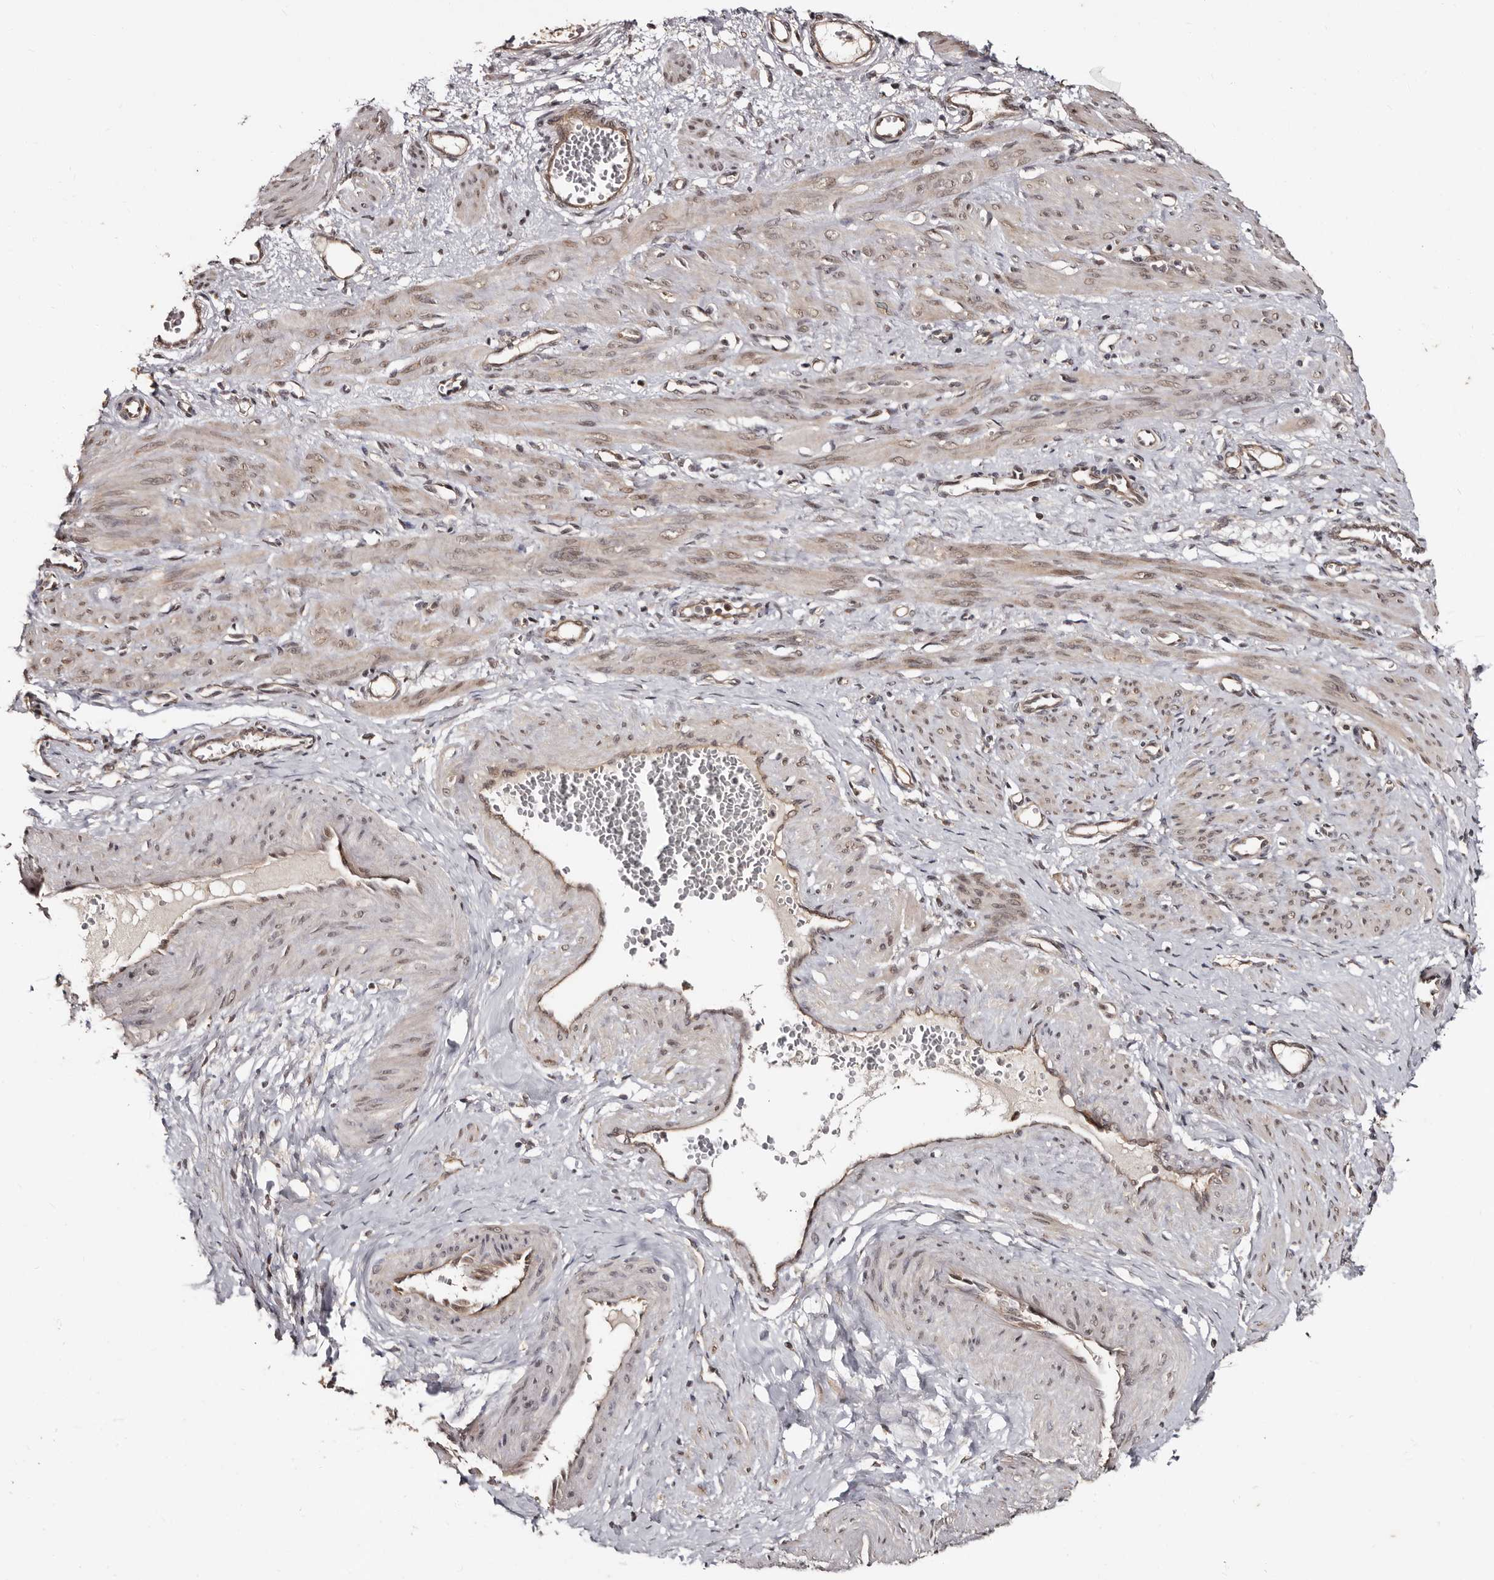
{"staining": {"intensity": "moderate", "quantity": "25%-75%", "location": "cytoplasmic/membranous,nuclear"}, "tissue": "smooth muscle", "cell_type": "Smooth muscle cells", "image_type": "normal", "snomed": [{"axis": "morphology", "description": "Normal tissue, NOS"}, {"axis": "topography", "description": "Endometrium"}], "caption": "Immunohistochemical staining of benign human smooth muscle exhibits 25%-75% levels of moderate cytoplasmic/membranous,nuclear protein positivity in approximately 25%-75% of smooth muscle cells.", "gene": "TBC1D22B", "patient": {"sex": "female", "age": 33}}